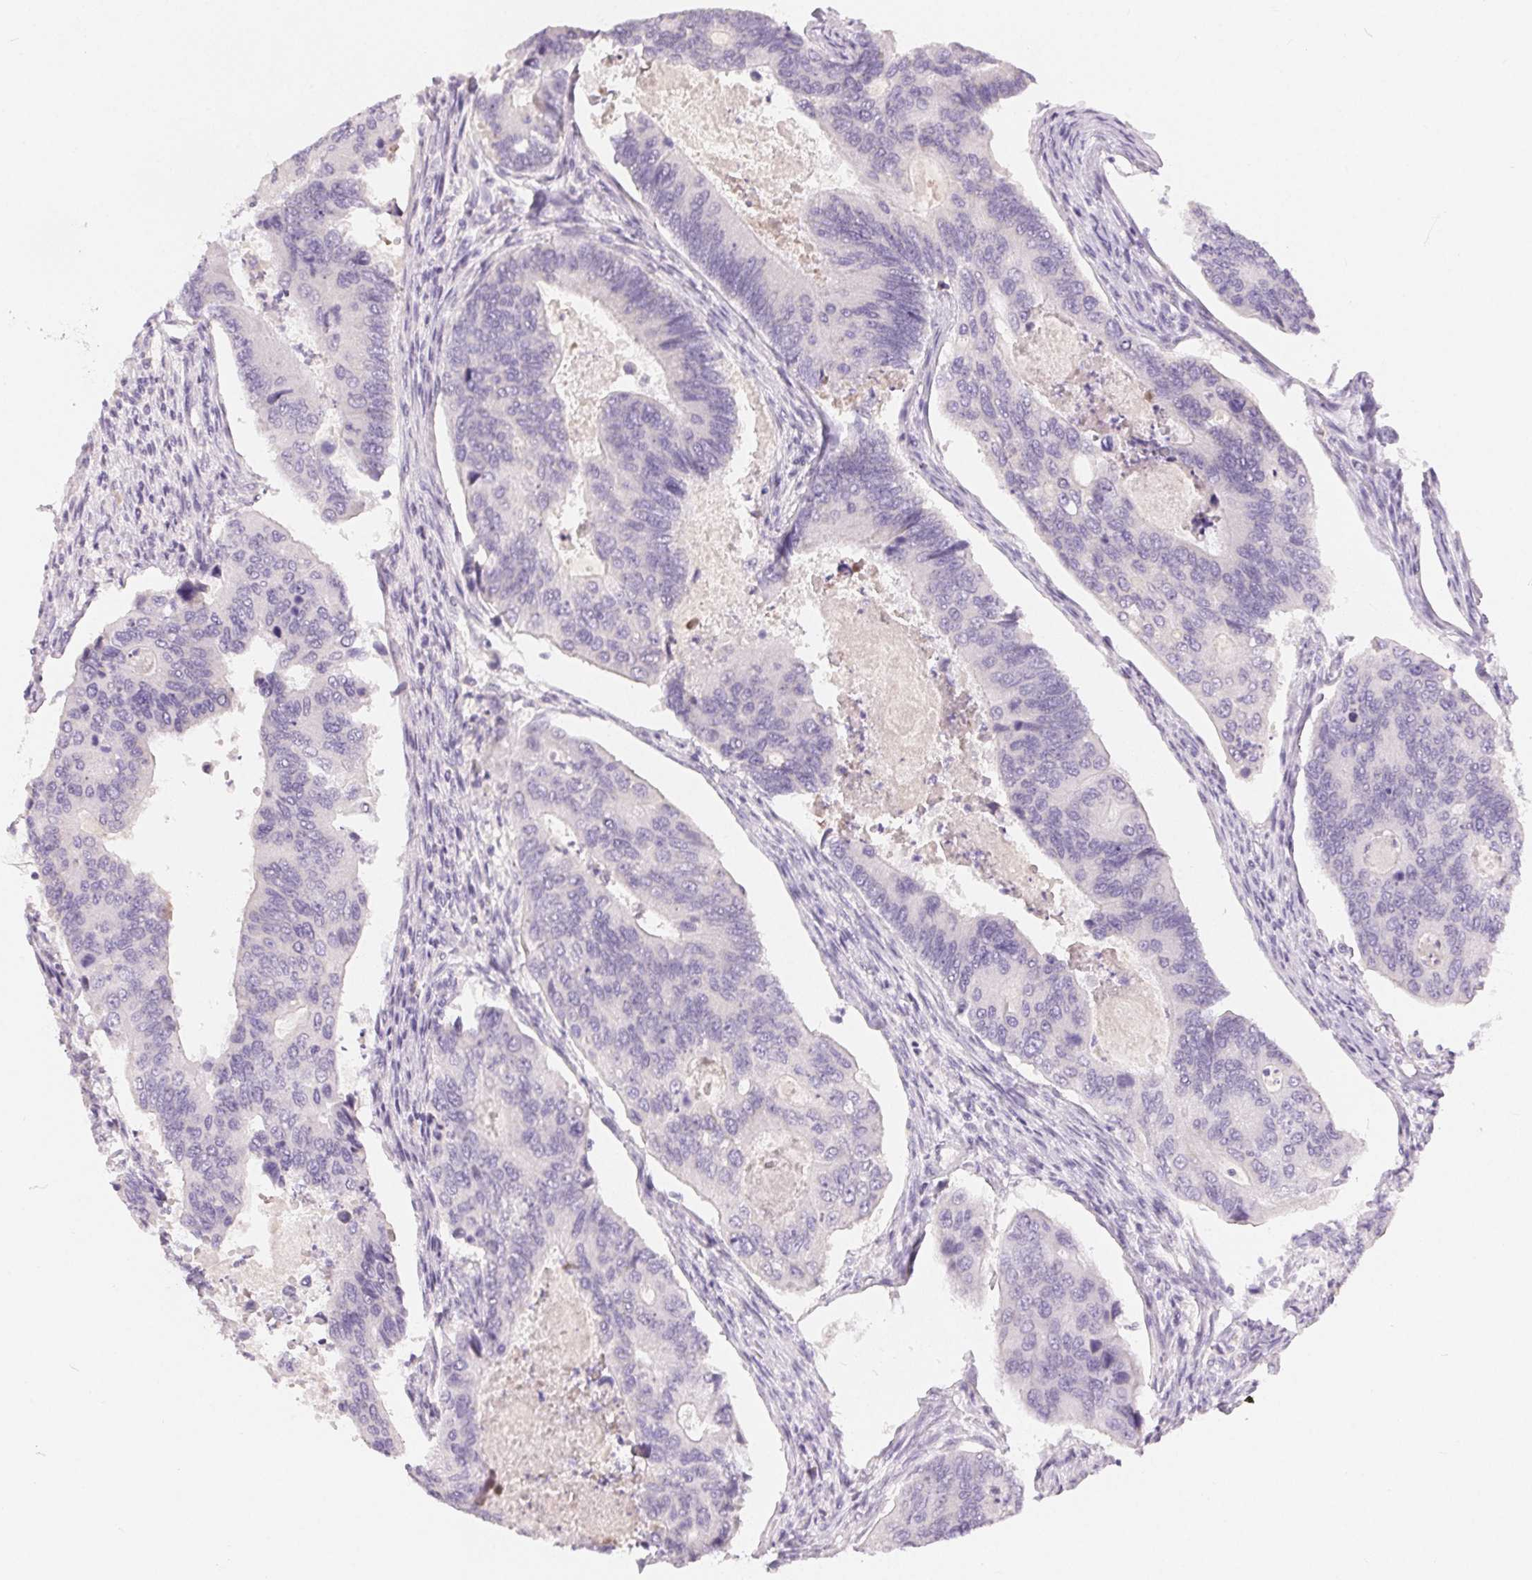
{"staining": {"intensity": "negative", "quantity": "none", "location": "none"}, "tissue": "colorectal cancer", "cell_type": "Tumor cells", "image_type": "cancer", "snomed": [{"axis": "morphology", "description": "Adenocarcinoma, NOS"}, {"axis": "topography", "description": "Colon"}], "caption": "This is an immunohistochemistry (IHC) histopathology image of colorectal cancer. There is no expression in tumor cells.", "gene": "MIOX", "patient": {"sex": "female", "age": 67}}